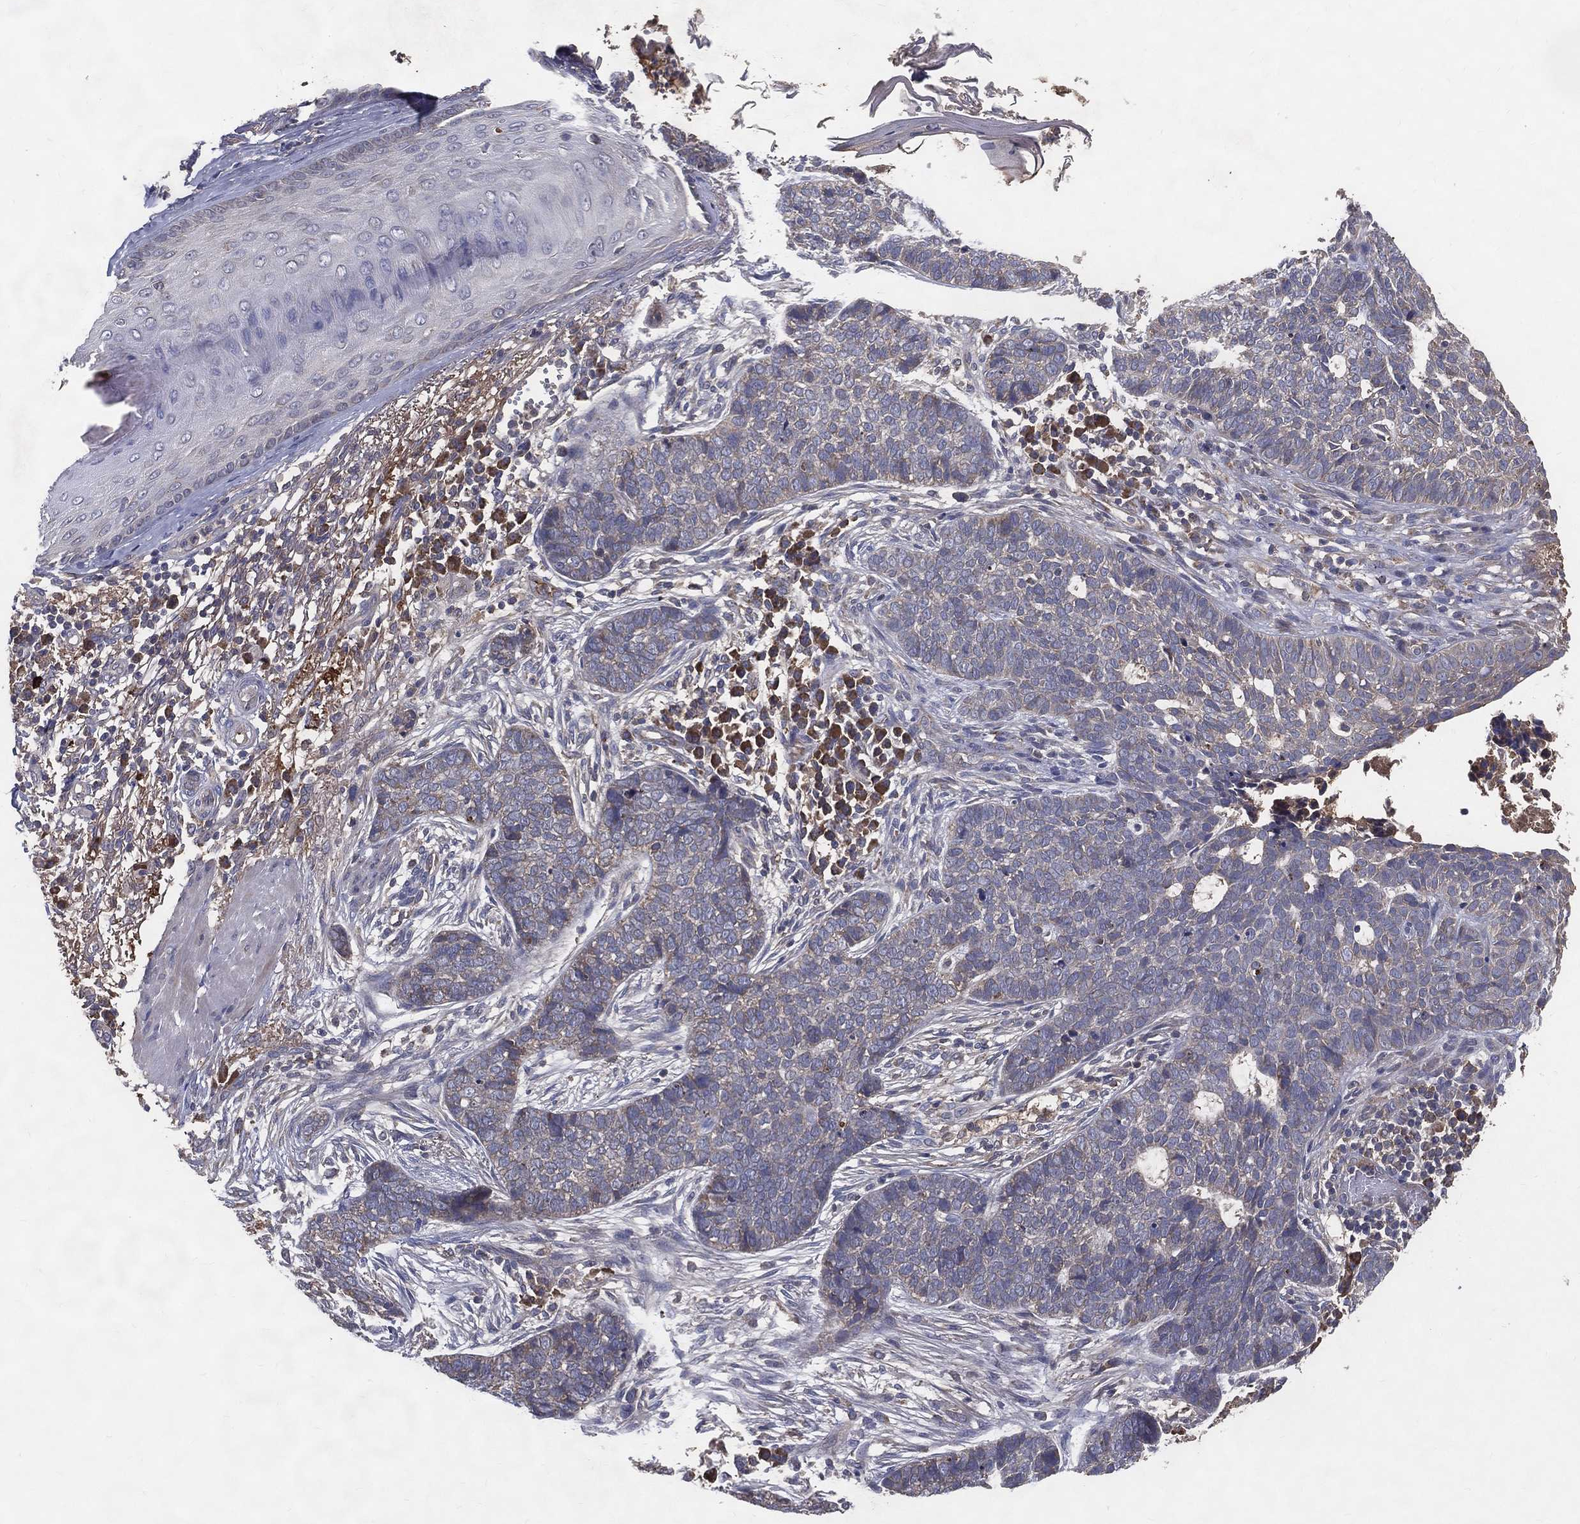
{"staining": {"intensity": "negative", "quantity": "none", "location": "none"}, "tissue": "skin cancer", "cell_type": "Tumor cells", "image_type": "cancer", "snomed": [{"axis": "morphology", "description": "Squamous cell carcinoma, NOS"}, {"axis": "topography", "description": "Skin"}], "caption": "A high-resolution histopathology image shows immunohistochemistry staining of skin cancer, which displays no significant expression in tumor cells.", "gene": "MT-ND1", "patient": {"sex": "male", "age": 88}}